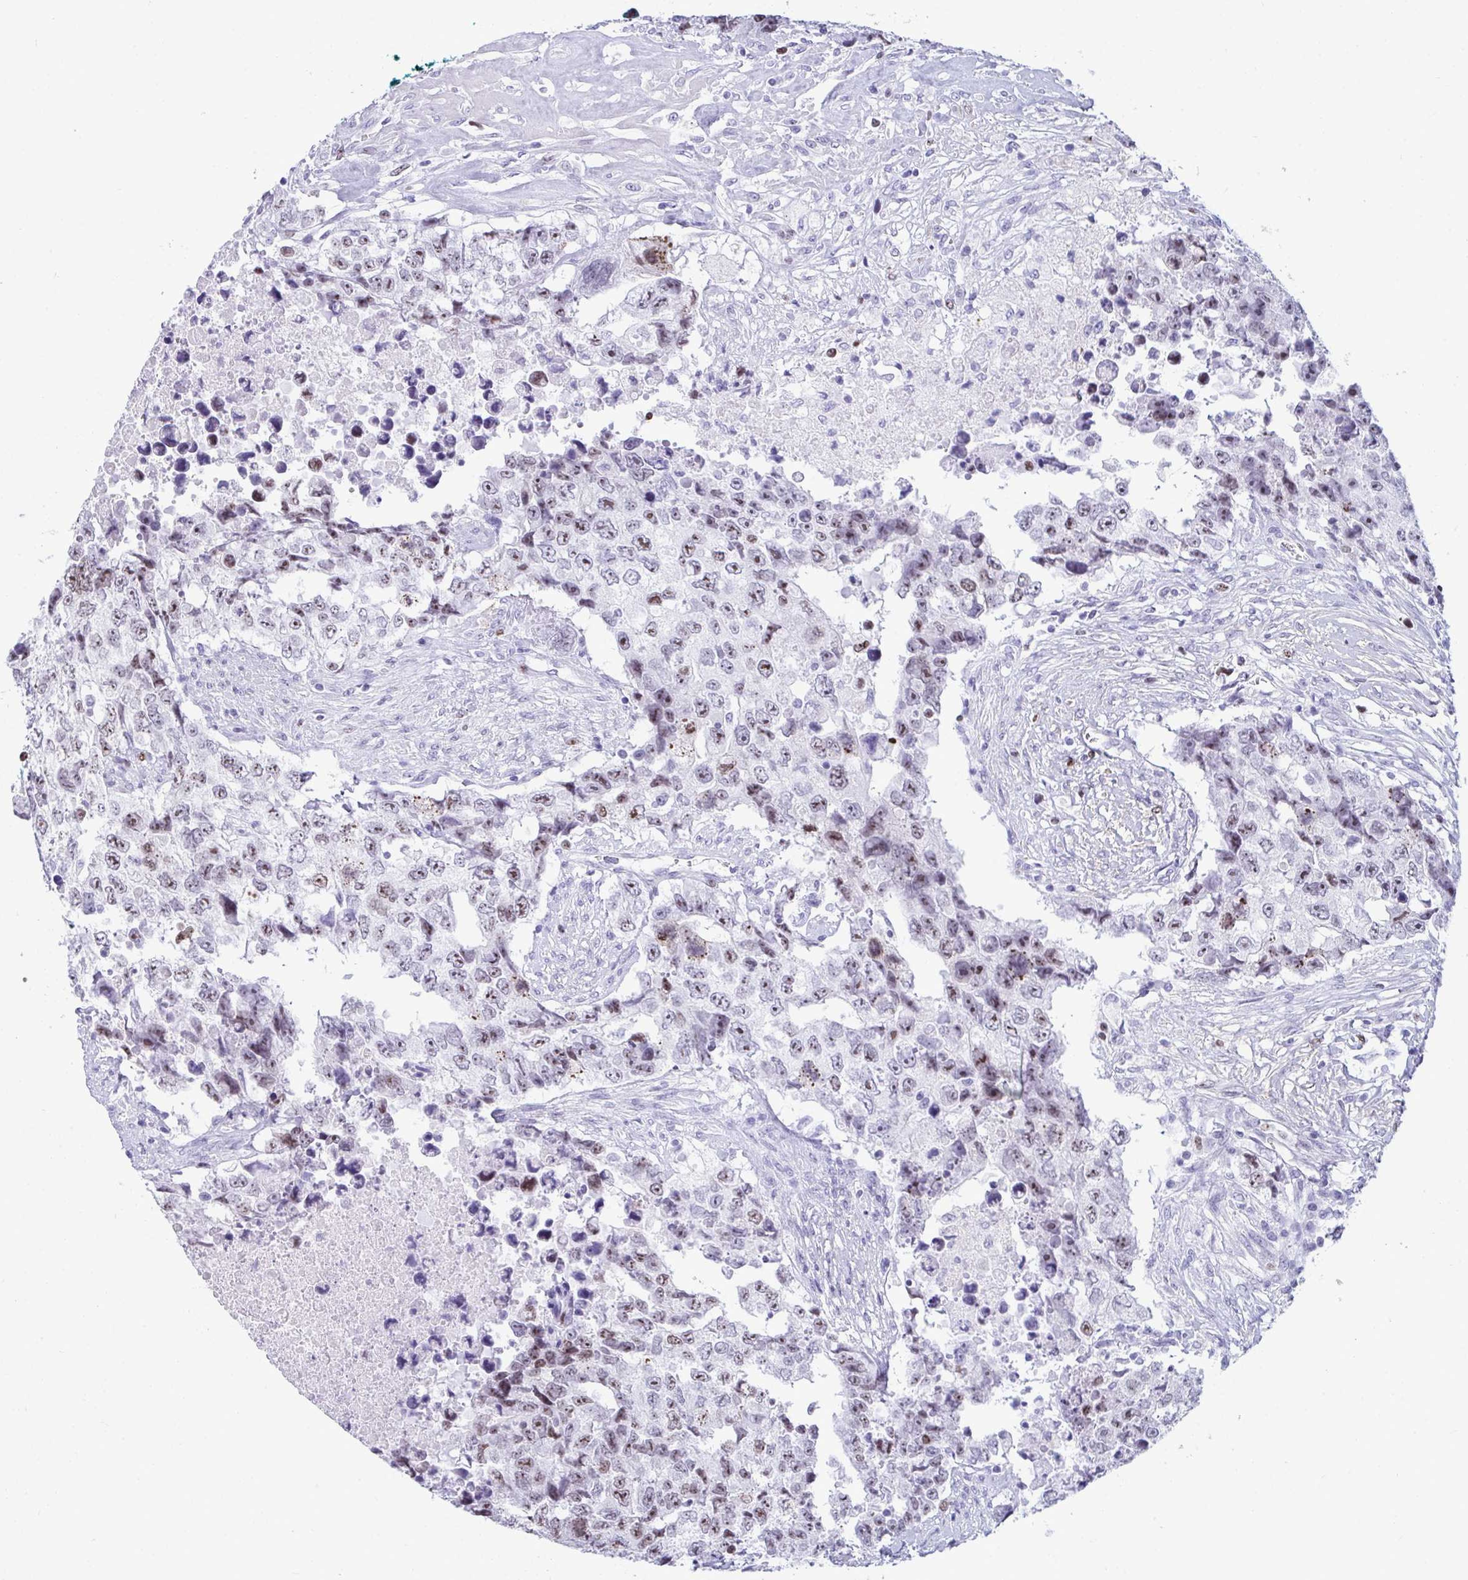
{"staining": {"intensity": "moderate", "quantity": ">75%", "location": "nuclear"}, "tissue": "testis cancer", "cell_type": "Tumor cells", "image_type": "cancer", "snomed": [{"axis": "morphology", "description": "Carcinoma, Embryonal, NOS"}, {"axis": "topography", "description": "Testis"}], "caption": "Testis cancer (embryonal carcinoma) stained with DAB immunohistochemistry (IHC) demonstrates medium levels of moderate nuclear staining in about >75% of tumor cells.", "gene": "SUZ12", "patient": {"sex": "male", "age": 24}}